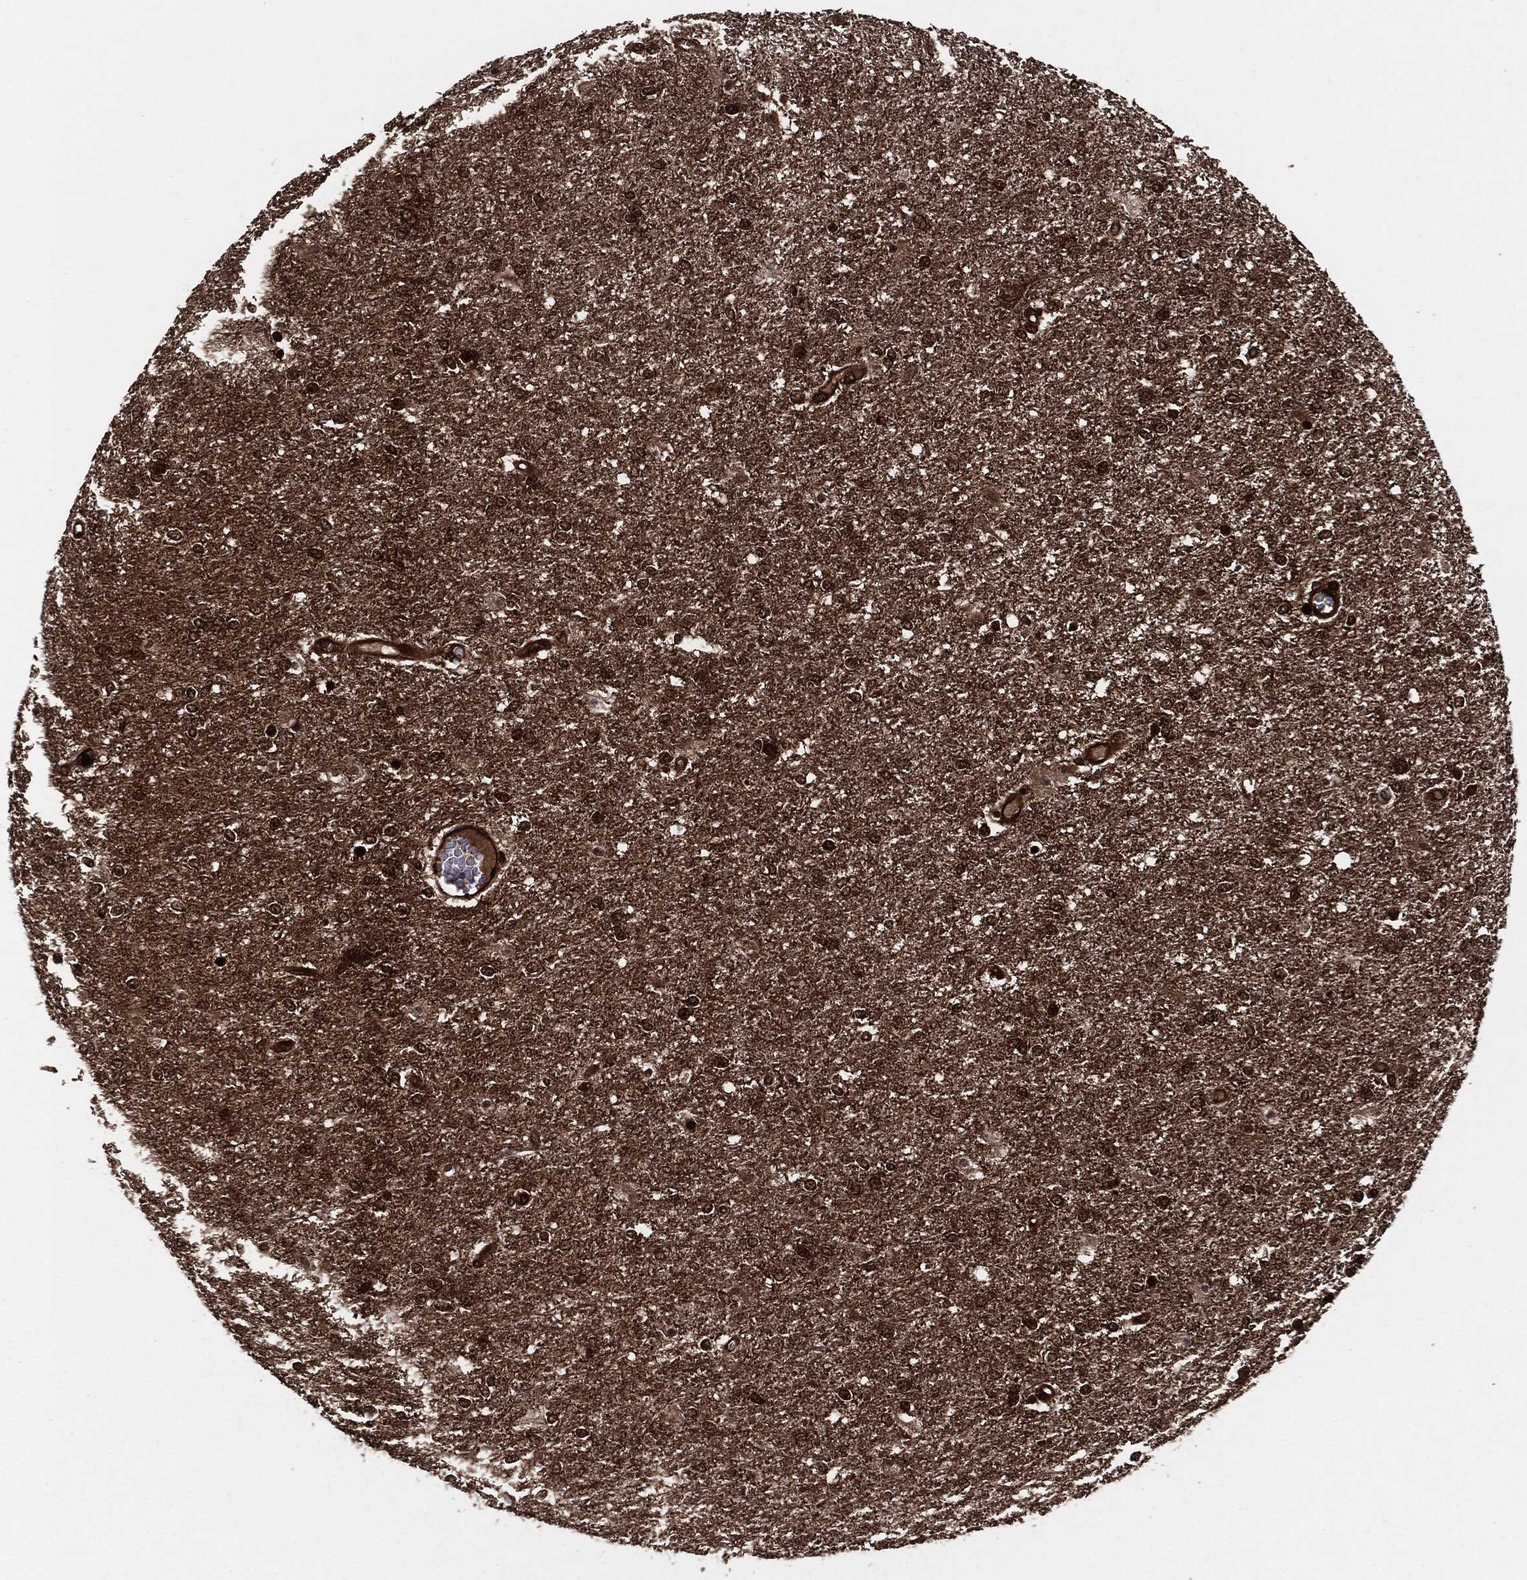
{"staining": {"intensity": "moderate", "quantity": ">75%", "location": "cytoplasmic/membranous"}, "tissue": "glioma", "cell_type": "Tumor cells", "image_type": "cancer", "snomed": [{"axis": "morphology", "description": "Glioma, malignant, High grade"}, {"axis": "topography", "description": "Brain"}], "caption": "Human glioma stained with a protein marker reveals moderate staining in tumor cells.", "gene": "YWHAB", "patient": {"sex": "female", "age": 61}}